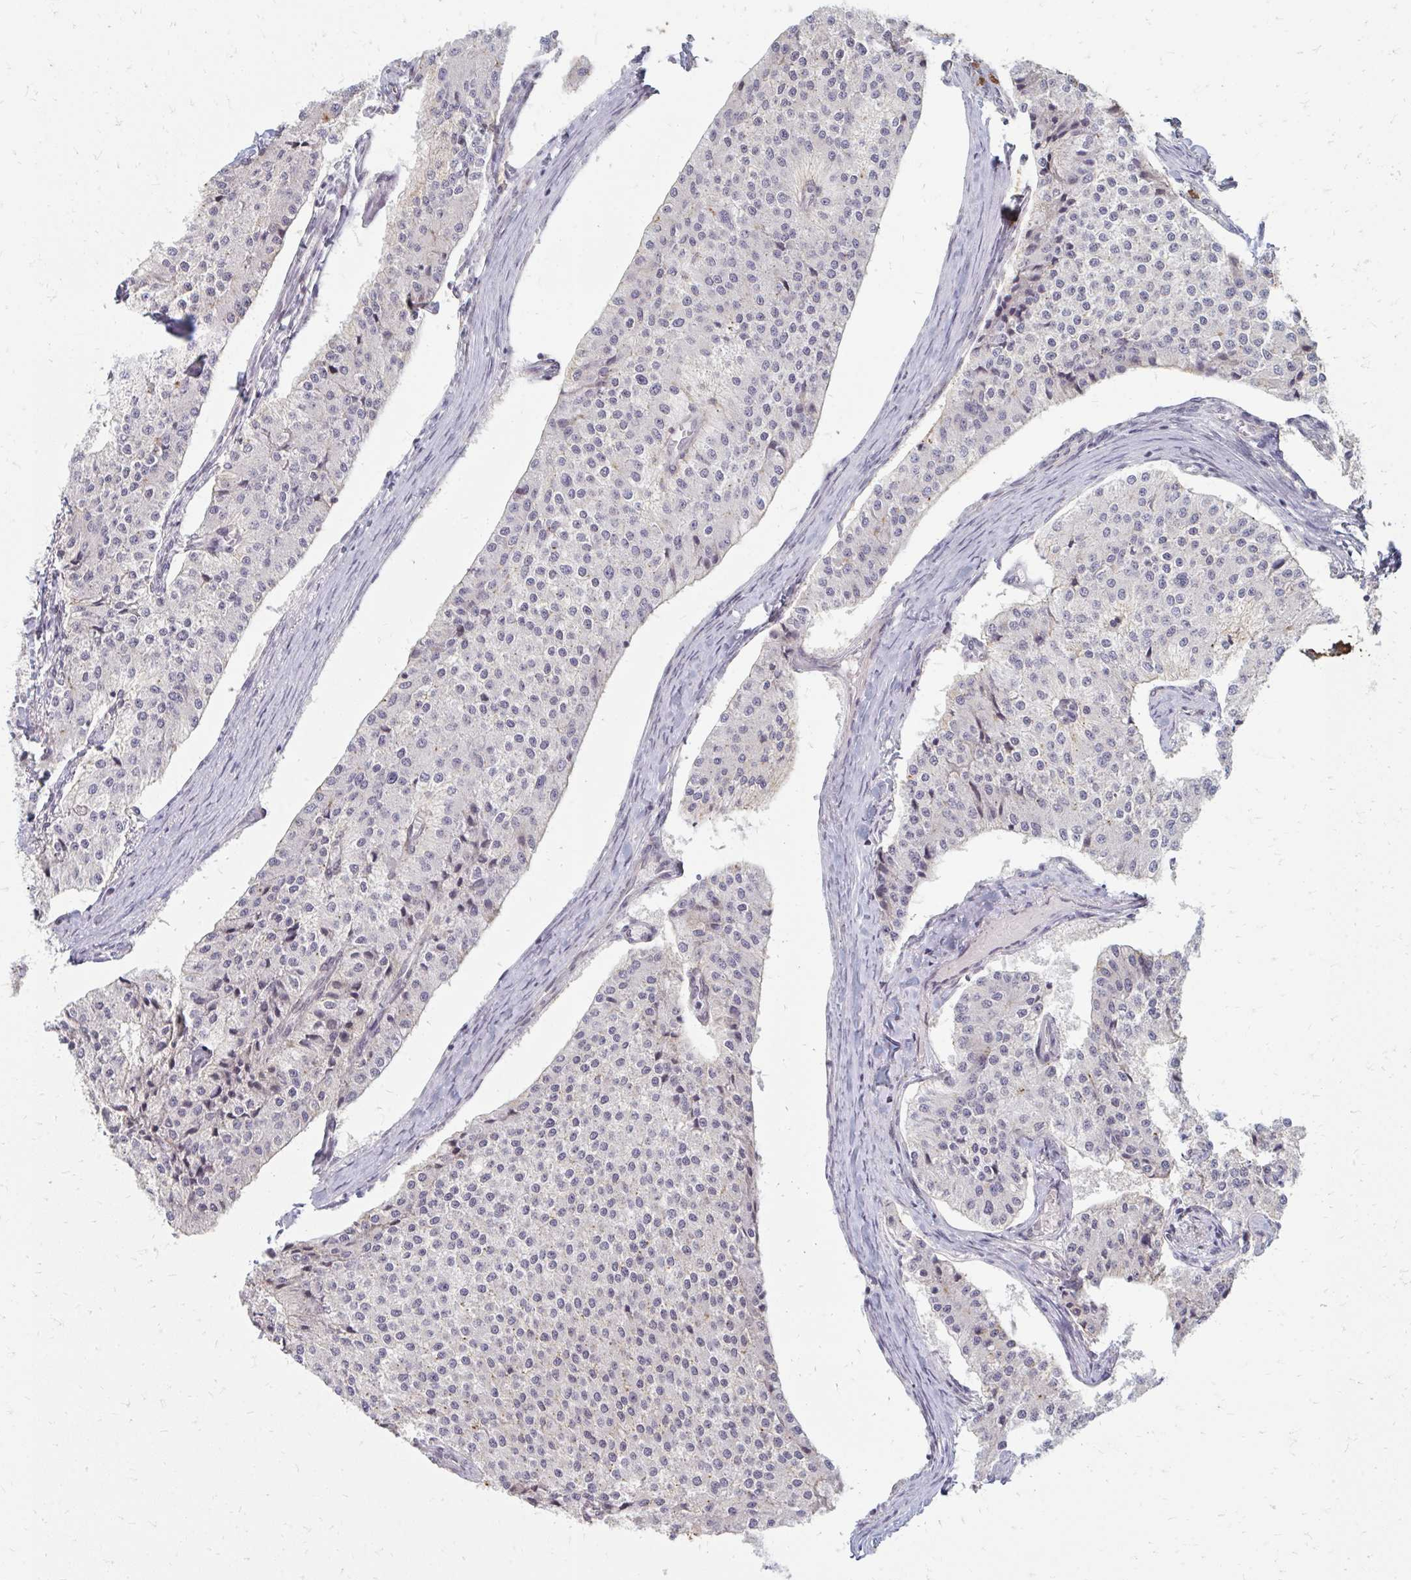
{"staining": {"intensity": "negative", "quantity": "none", "location": "none"}, "tissue": "carcinoid", "cell_type": "Tumor cells", "image_type": "cancer", "snomed": [{"axis": "morphology", "description": "Carcinoid, malignant, NOS"}, {"axis": "topography", "description": "Colon"}], "caption": "A high-resolution photomicrograph shows immunohistochemistry (IHC) staining of carcinoid (malignant), which reveals no significant positivity in tumor cells.", "gene": "GPC5", "patient": {"sex": "female", "age": 52}}